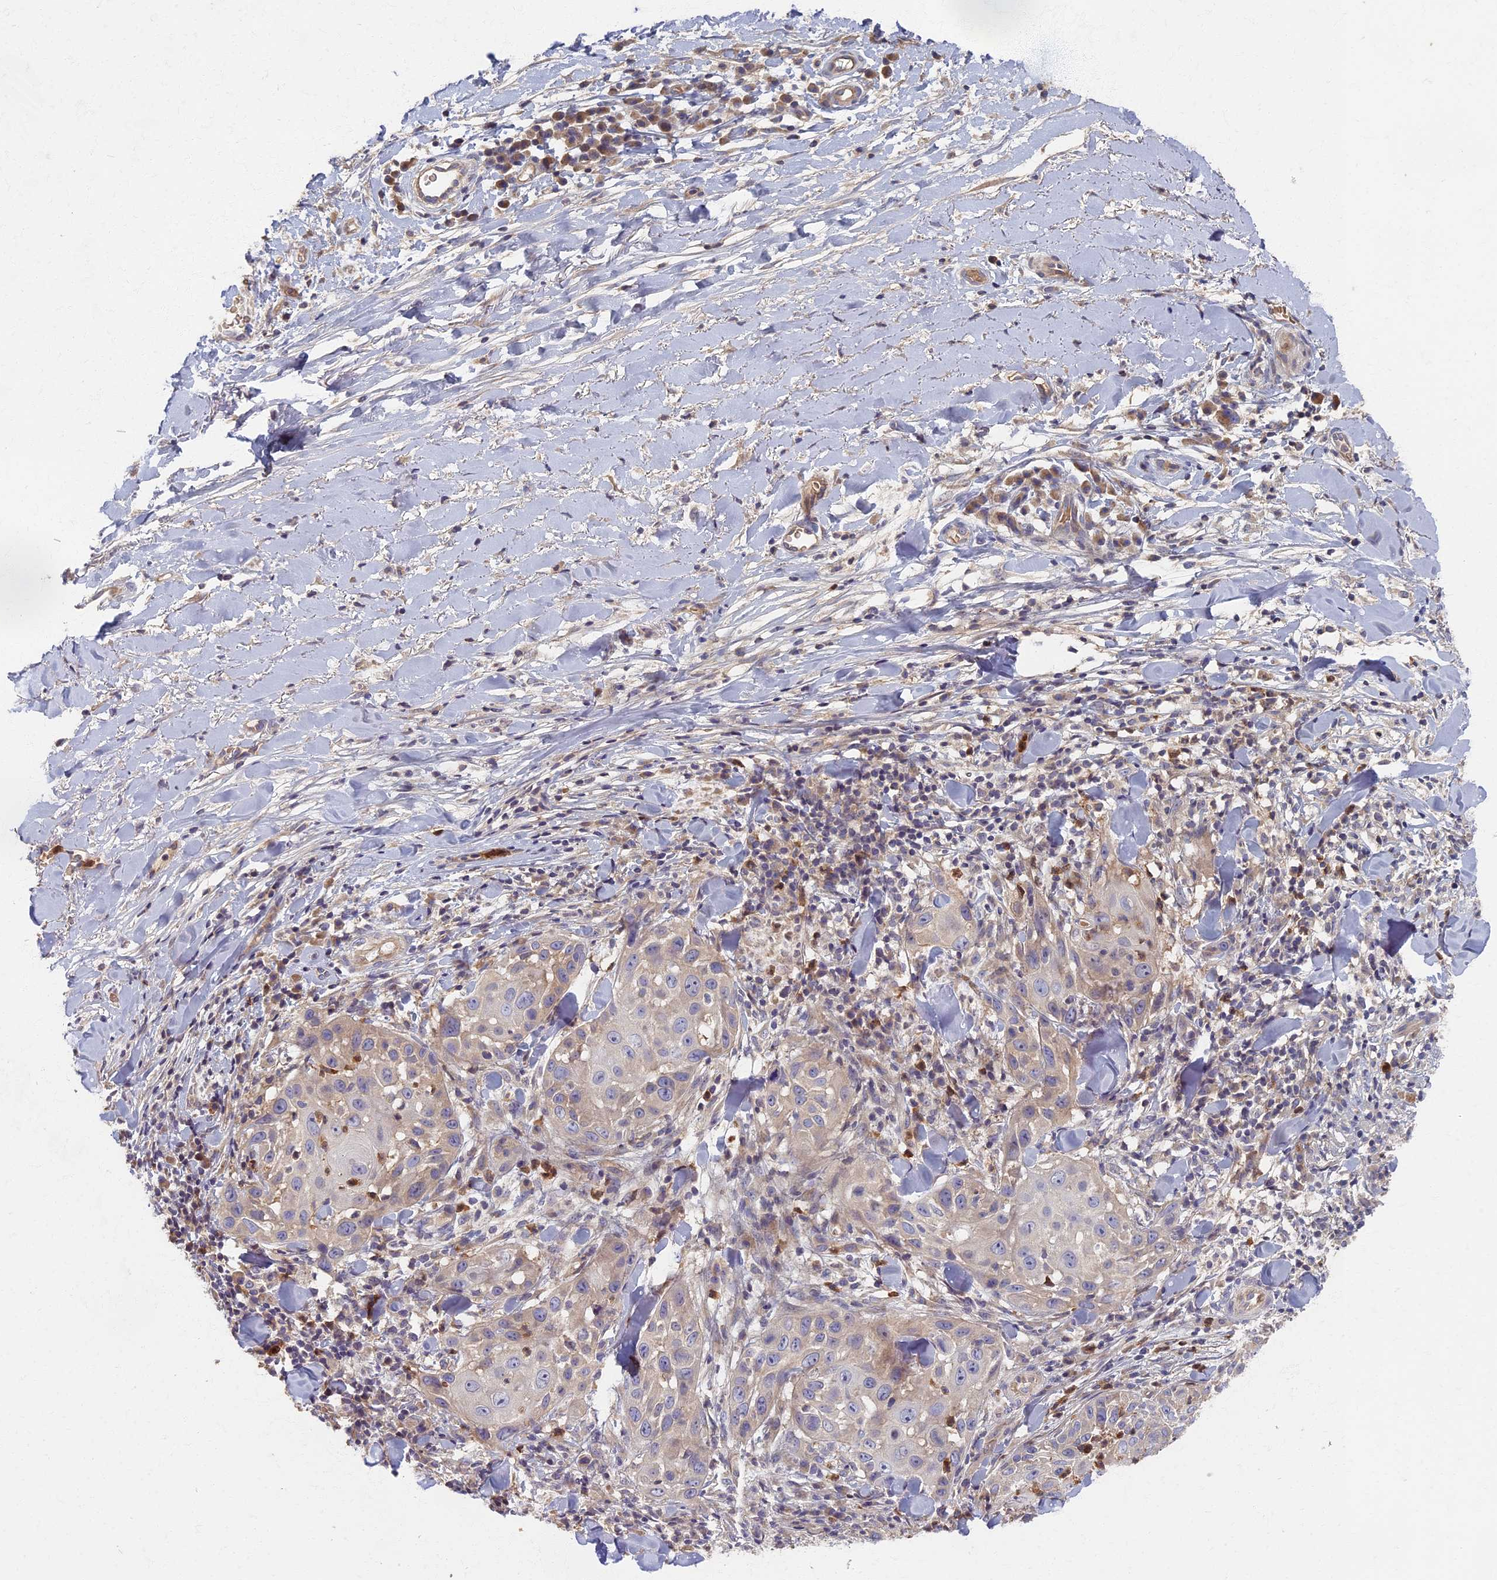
{"staining": {"intensity": "negative", "quantity": "none", "location": "none"}, "tissue": "skin cancer", "cell_type": "Tumor cells", "image_type": "cancer", "snomed": [{"axis": "morphology", "description": "Squamous cell carcinoma, NOS"}, {"axis": "topography", "description": "Skin"}], "caption": "Immunohistochemistry (IHC) of human squamous cell carcinoma (skin) reveals no positivity in tumor cells. The staining was performed using DAB (3,3'-diaminobenzidine) to visualize the protein expression in brown, while the nuclei were stained in blue with hematoxylin (Magnification: 20x).", "gene": "AP4E1", "patient": {"sex": "female", "age": 44}}